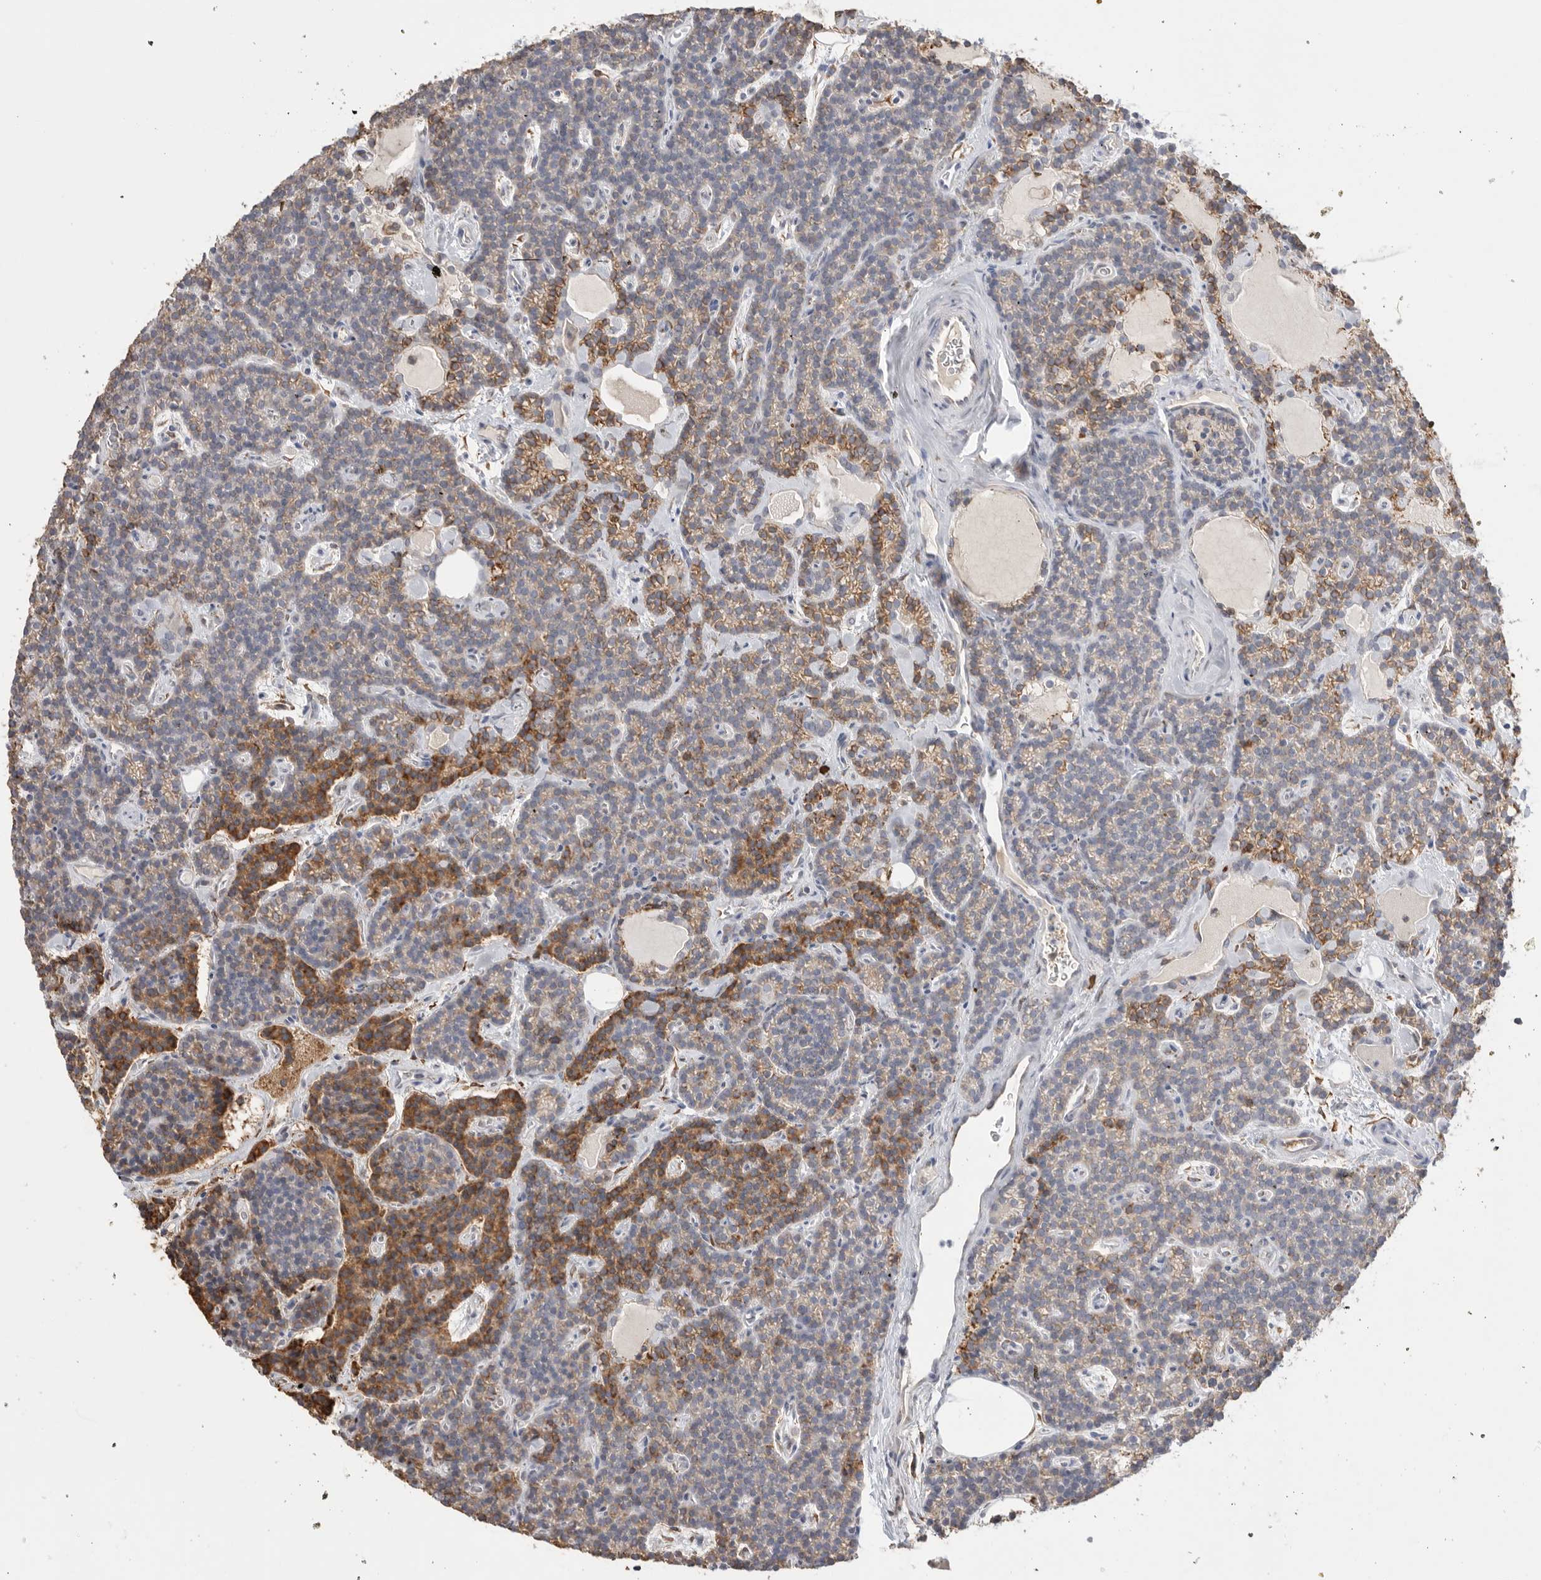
{"staining": {"intensity": "moderate", "quantity": "<25%", "location": "cytoplasmic/membranous"}, "tissue": "parathyroid gland", "cell_type": "Glandular cells", "image_type": "normal", "snomed": [{"axis": "morphology", "description": "Normal tissue, NOS"}, {"axis": "topography", "description": "Parathyroid gland"}], "caption": "Immunohistochemical staining of benign parathyroid gland demonstrates <25% levels of moderate cytoplasmic/membranous protein positivity in approximately <25% of glandular cells. (brown staining indicates protein expression, while blue staining denotes nuclei).", "gene": "BLOC1S5", "patient": {"sex": "male", "age": 42}}